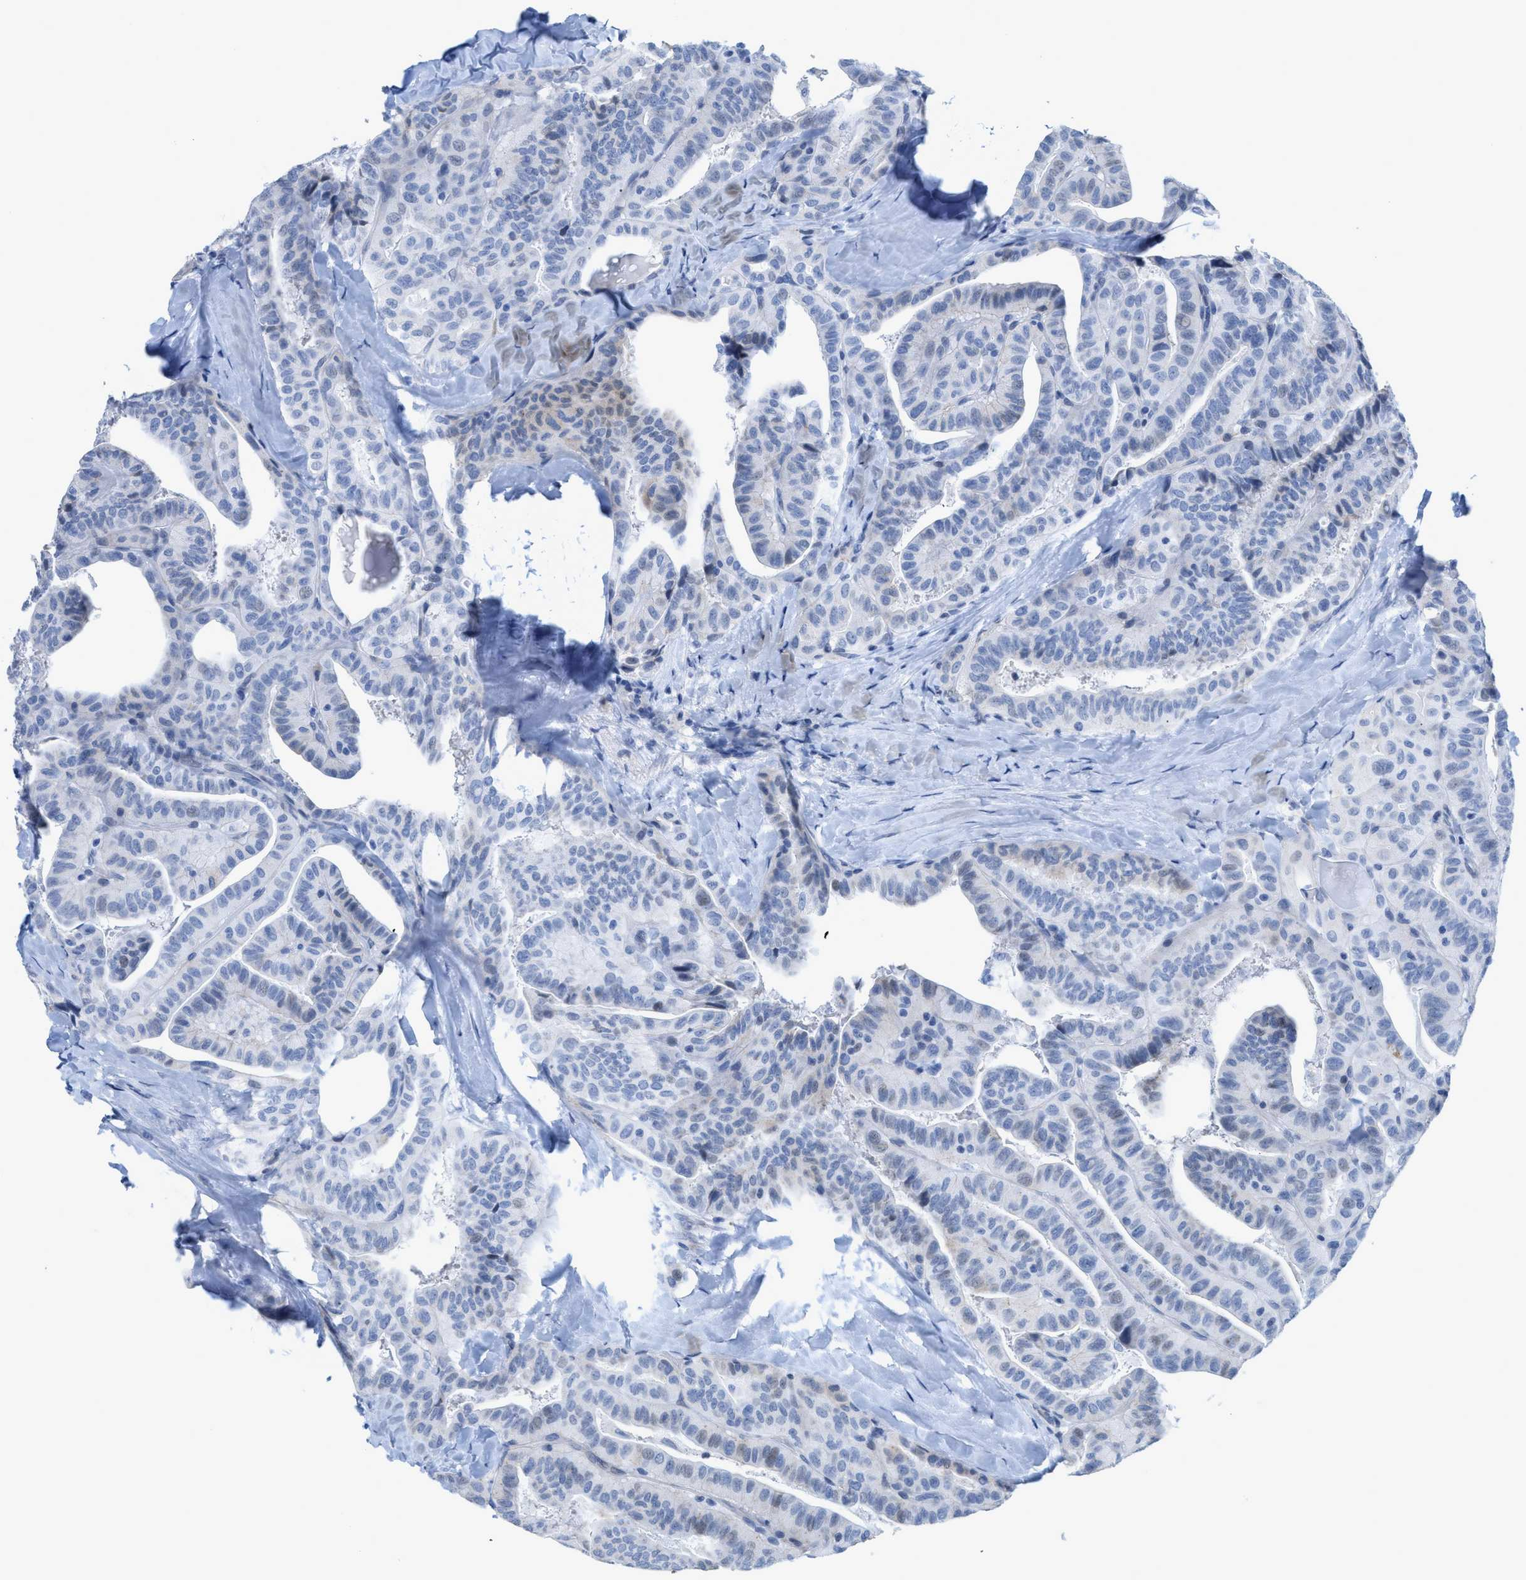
{"staining": {"intensity": "negative", "quantity": "none", "location": "none"}, "tissue": "thyroid cancer", "cell_type": "Tumor cells", "image_type": "cancer", "snomed": [{"axis": "morphology", "description": "Papillary adenocarcinoma, NOS"}, {"axis": "topography", "description": "Thyroid gland"}], "caption": "Tumor cells show no significant positivity in papillary adenocarcinoma (thyroid).", "gene": "CRYM", "patient": {"sex": "male", "age": 77}}